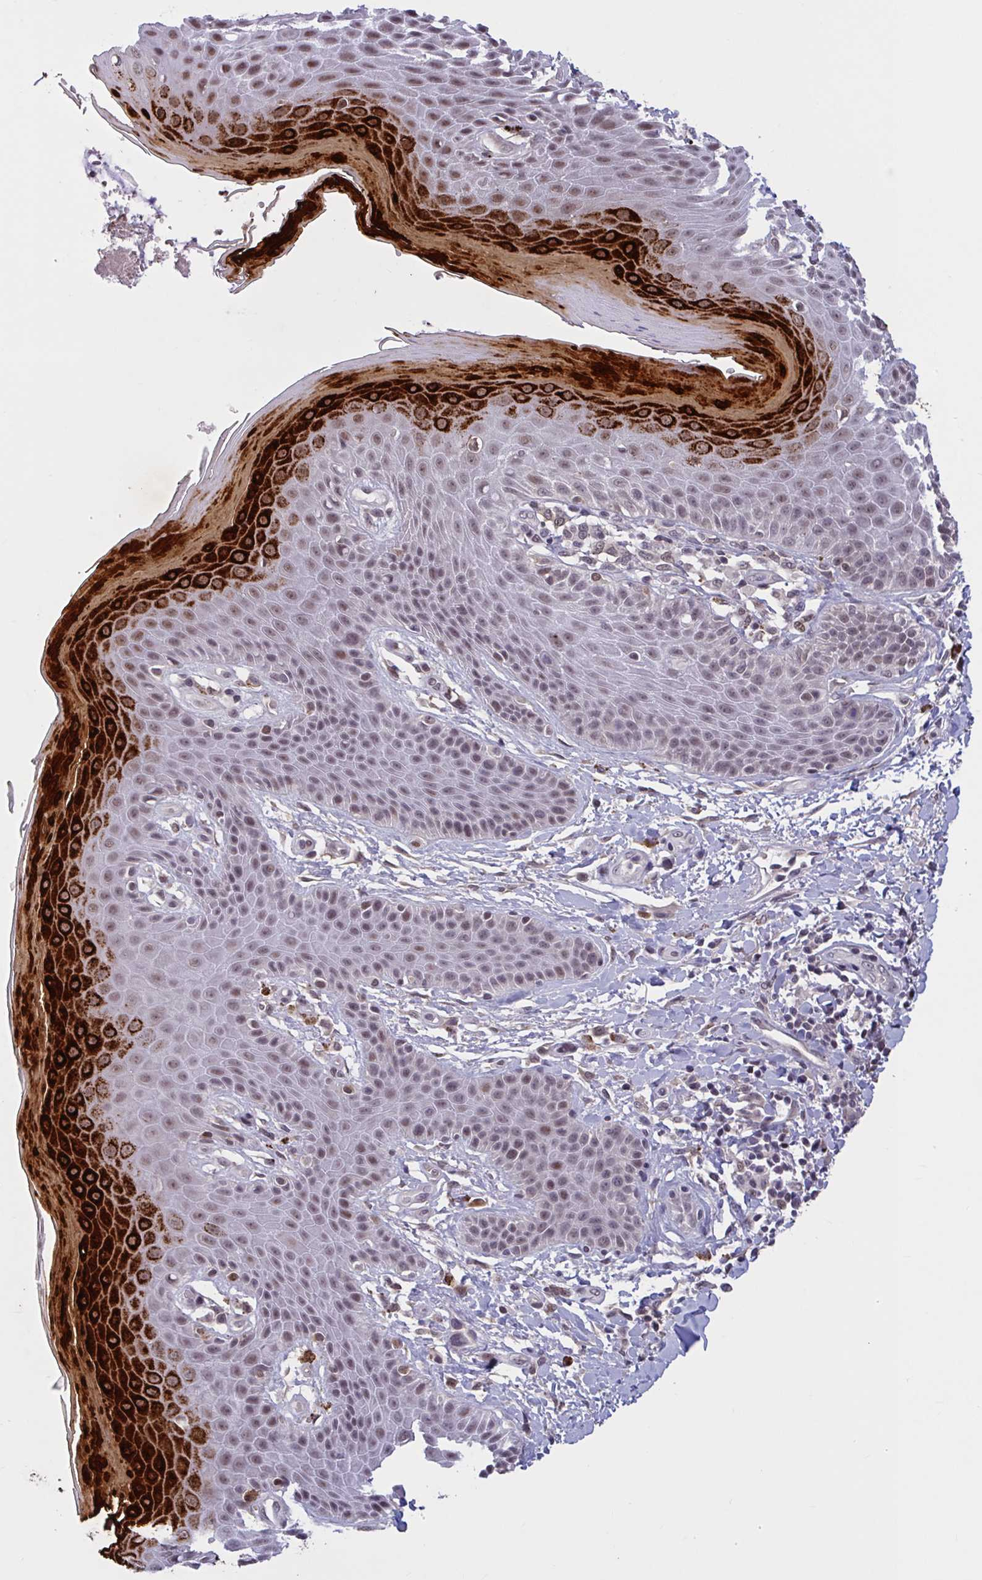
{"staining": {"intensity": "strong", "quantity": "<25%", "location": "cytoplasmic/membranous"}, "tissue": "skin", "cell_type": "Epidermal cells", "image_type": "normal", "snomed": [{"axis": "morphology", "description": "Normal tissue, NOS"}, {"axis": "topography", "description": "Peripheral nerve tissue"}], "caption": "Immunohistochemistry (DAB (3,3'-diaminobenzidine)) staining of normal human skin exhibits strong cytoplasmic/membranous protein positivity in approximately <25% of epidermal cells. The staining was performed using DAB (3,3'-diaminobenzidine), with brown indicating positive protein expression. Nuclei are stained blue with hematoxylin.", "gene": "ZNF414", "patient": {"sex": "male", "age": 51}}